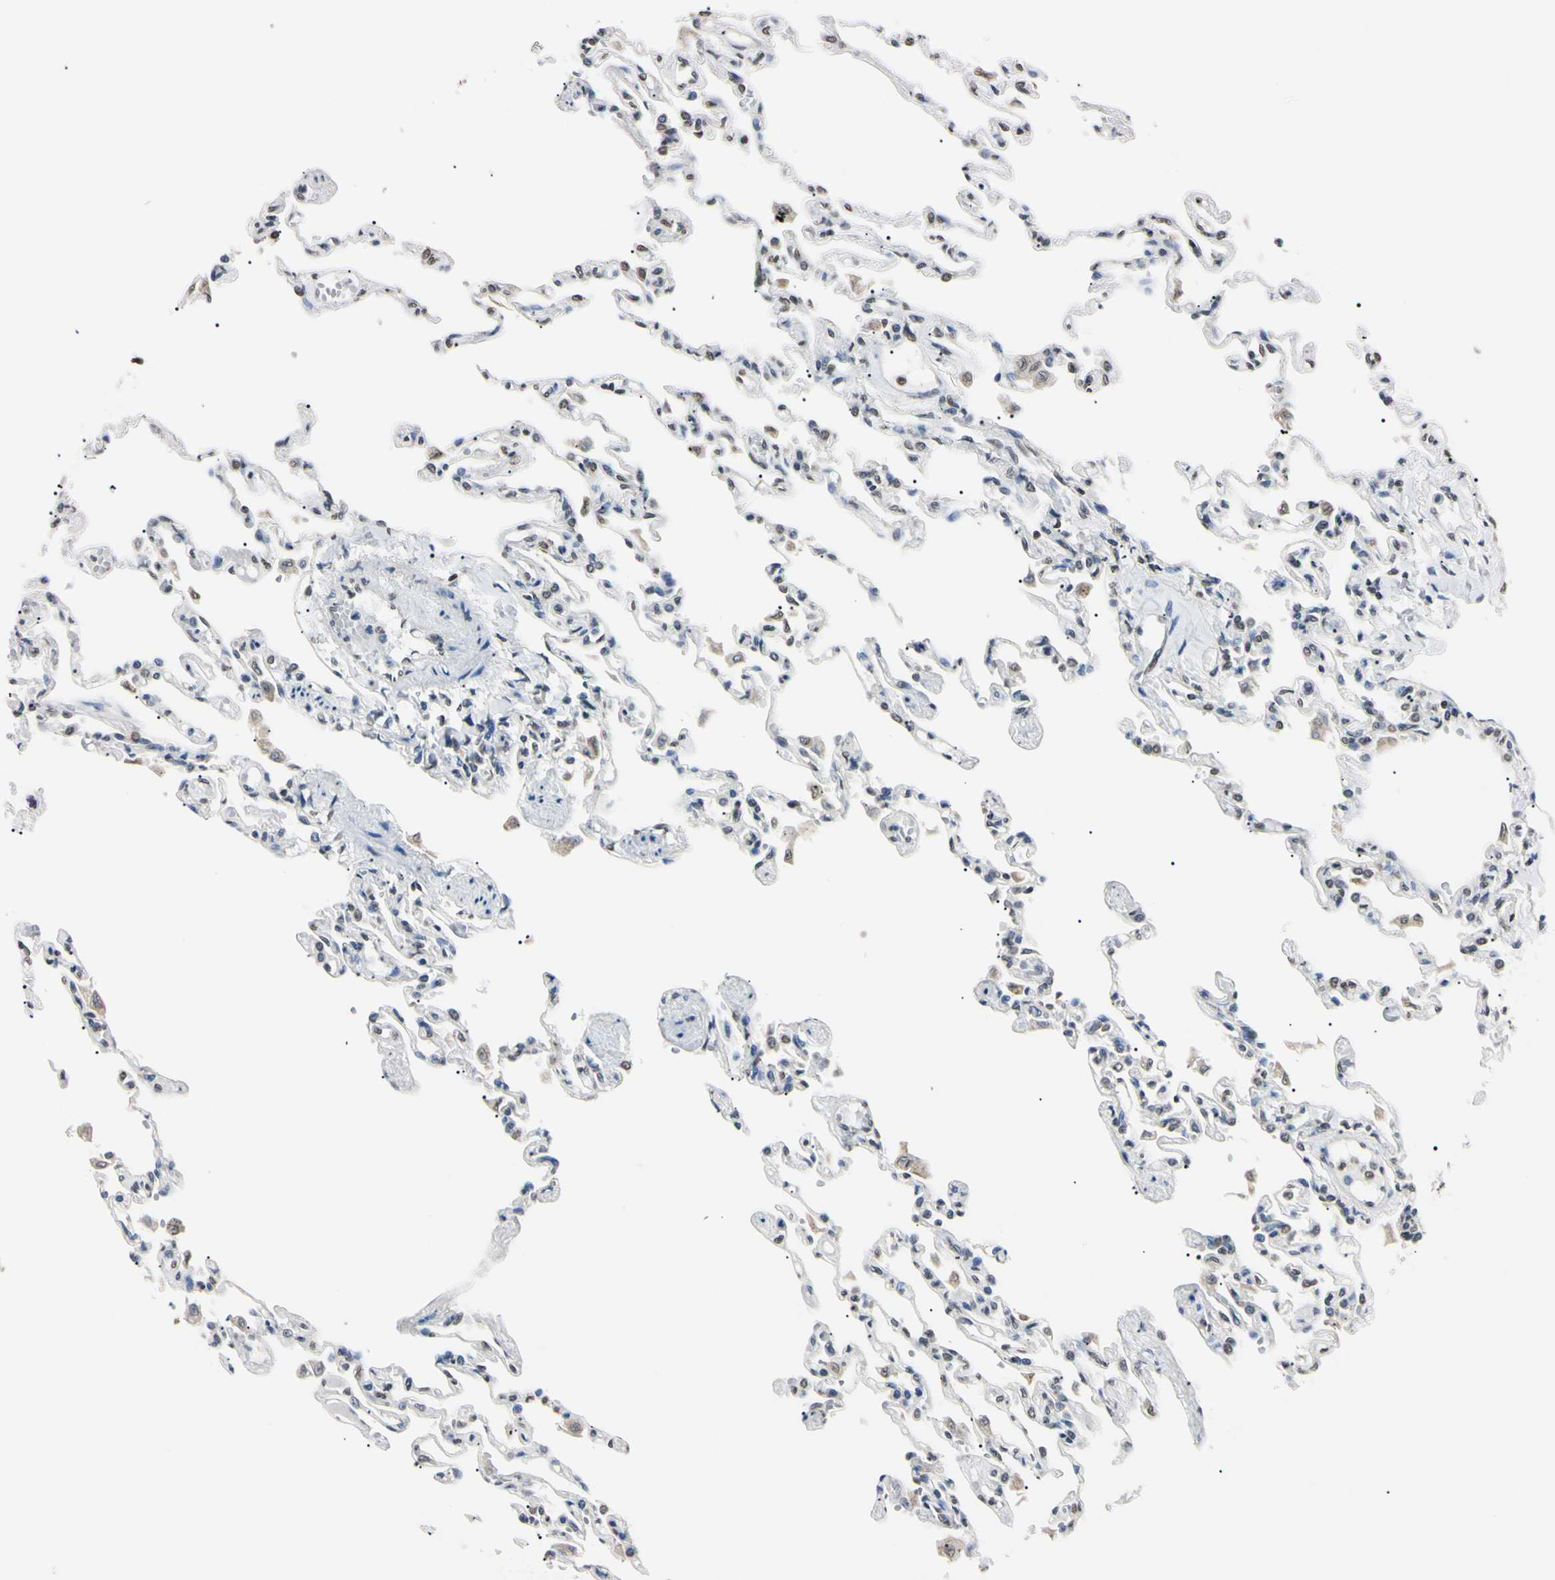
{"staining": {"intensity": "moderate", "quantity": ">75%", "location": "nuclear"}, "tissue": "lung", "cell_type": "Alveolar cells", "image_type": "normal", "snomed": [{"axis": "morphology", "description": "Normal tissue, NOS"}, {"axis": "topography", "description": "Lung"}], "caption": "Alveolar cells reveal medium levels of moderate nuclear positivity in about >75% of cells in unremarkable human lung. Immunohistochemistry (ihc) stains the protein of interest in brown and the nuclei are stained blue.", "gene": "CDC45", "patient": {"sex": "male", "age": 21}}